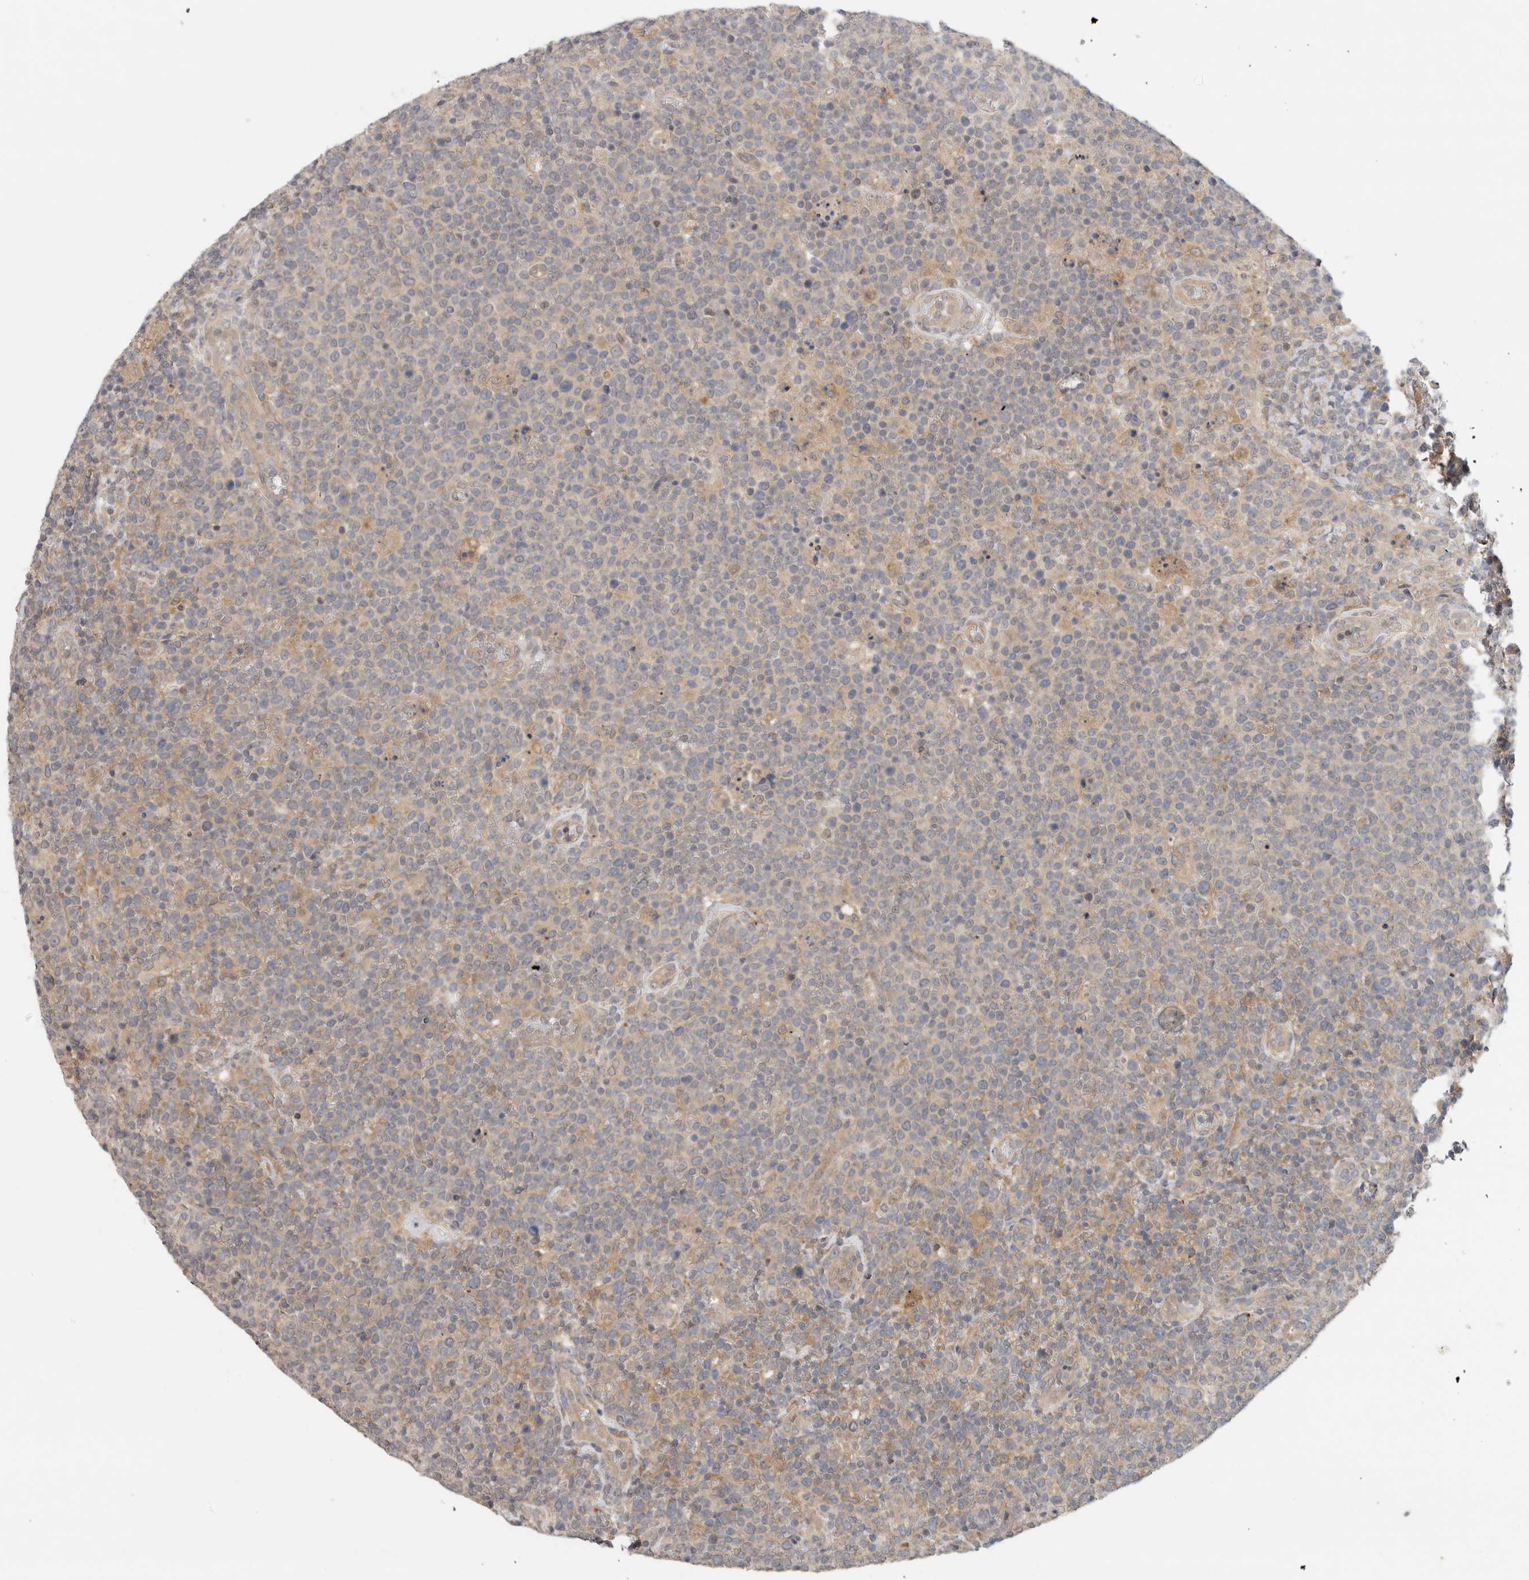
{"staining": {"intensity": "weak", "quantity": "25%-75%", "location": "cytoplasmic/membranous"}, "tissue": "lymphoma", "cell_type": "Tumor cells", "image_type": "cancer", "snomed": [{"axis": "morphology", "description": "Malignant lymphoma, non-Hodgkin's type, High grade"}, {"axis": "topography", "description": "Lymph node"}], "caption": "High-grade malignant lymphoma, non-Hodgkin's type stained for a protein reveals weak cytoplasmic/membranous positivity in tumor cells.", "gene": "SGK1", "patient": {"sex": "male", "age": 61}}